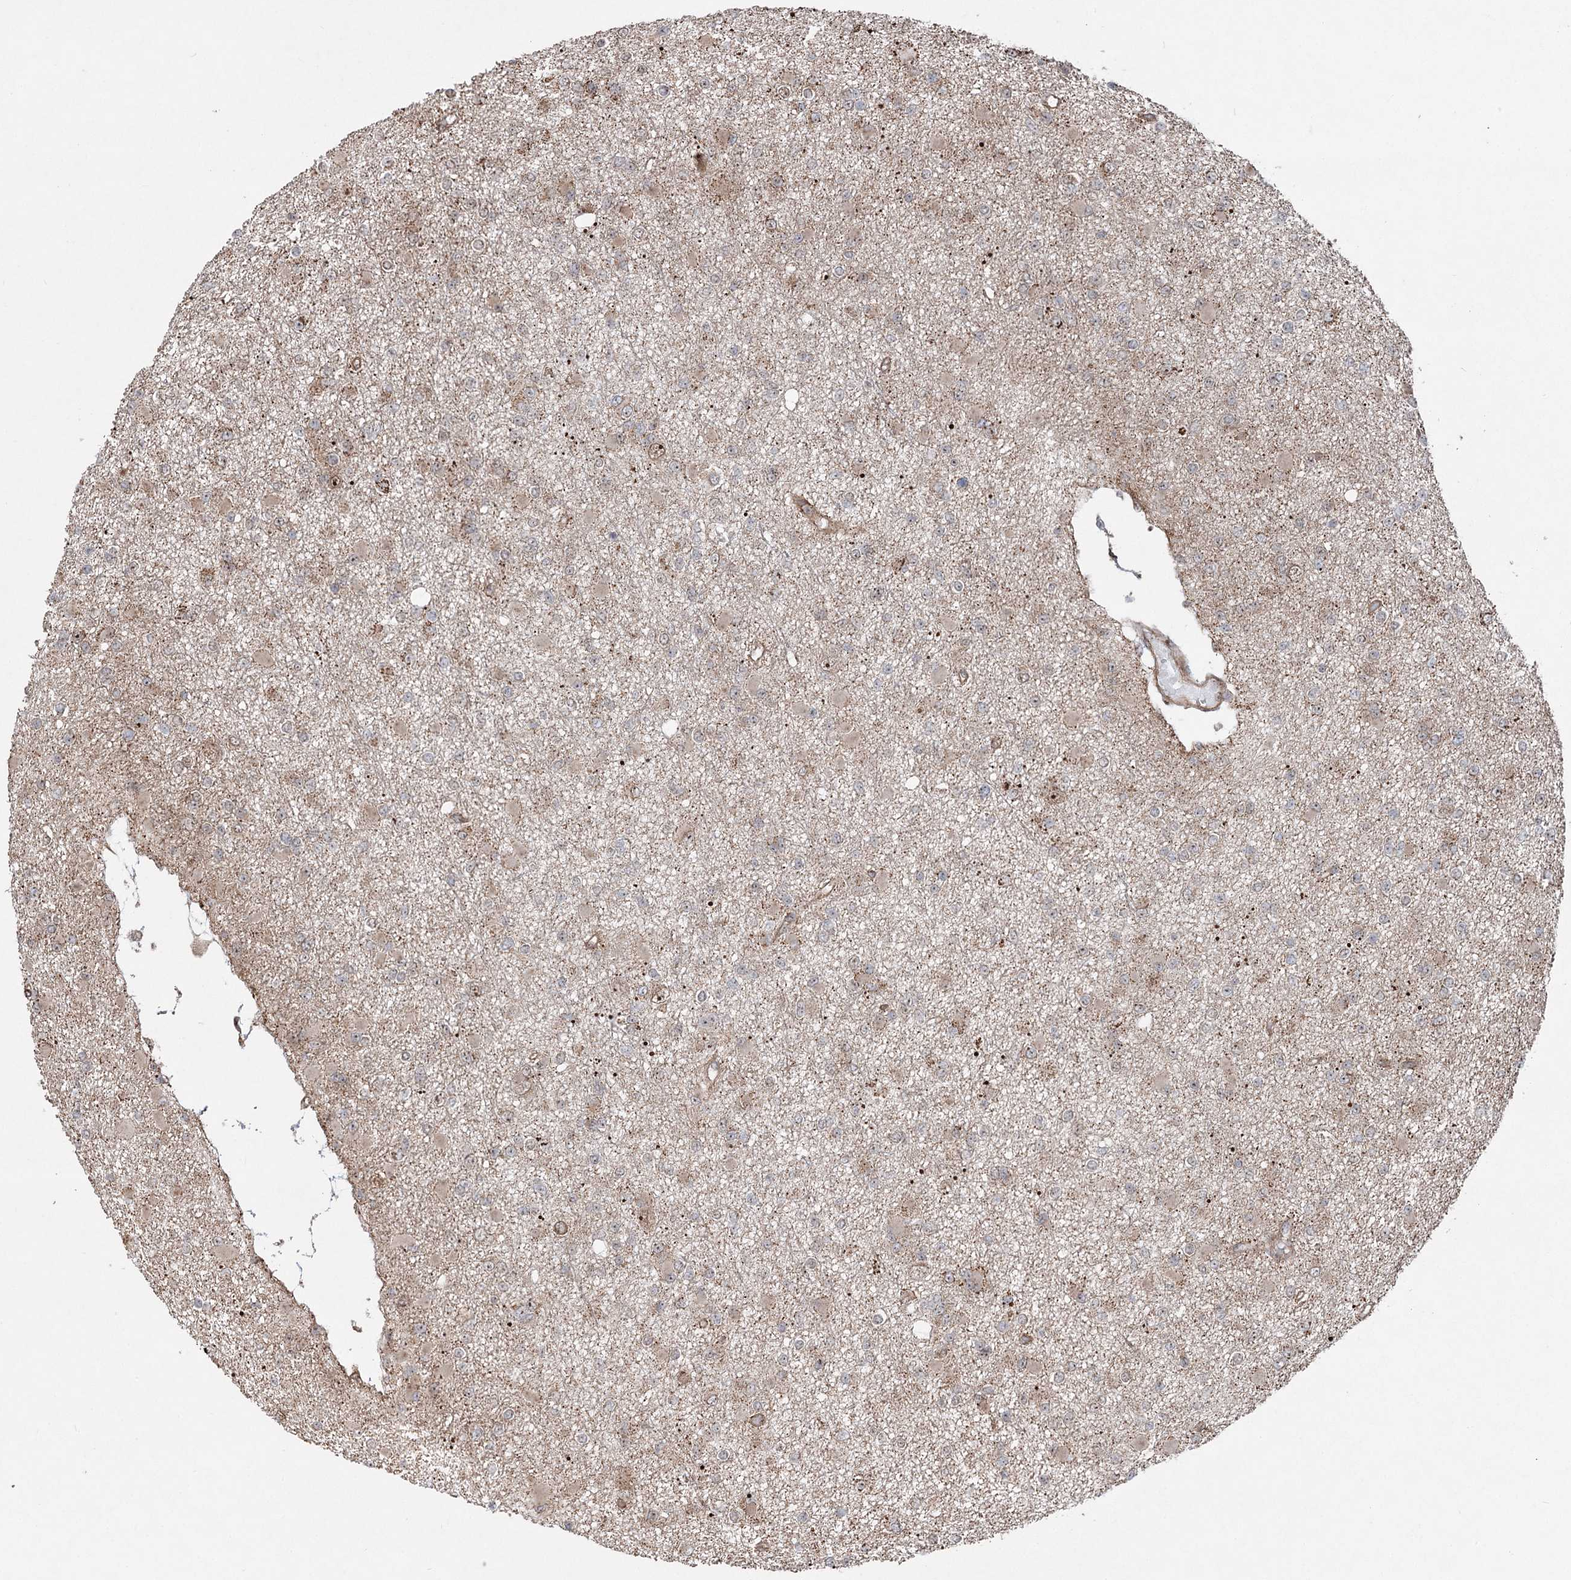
{"staining": {"intensity": "weak", "quantity": ">75%", "location": "cytoplasmic/membranous"}, "tissue": "glioma", "cell_type": "Tumor cells", "image_type": "cancer", "snomed": [{"axis": "morphology", "description": "Glioma, malignant, Low grade"}, {"axis": "topography", "description": "Brain"}], "caption": "Immunohistochemistry image of human low-grade glioma (malignant) stained for a protein (brown), which demonstrates low levels of weak cytoplasmic/membranous expression in approximately >75% of tumor cells.", "gene": "SERINC5", "patient": {"sex": "female", "age": 22}}